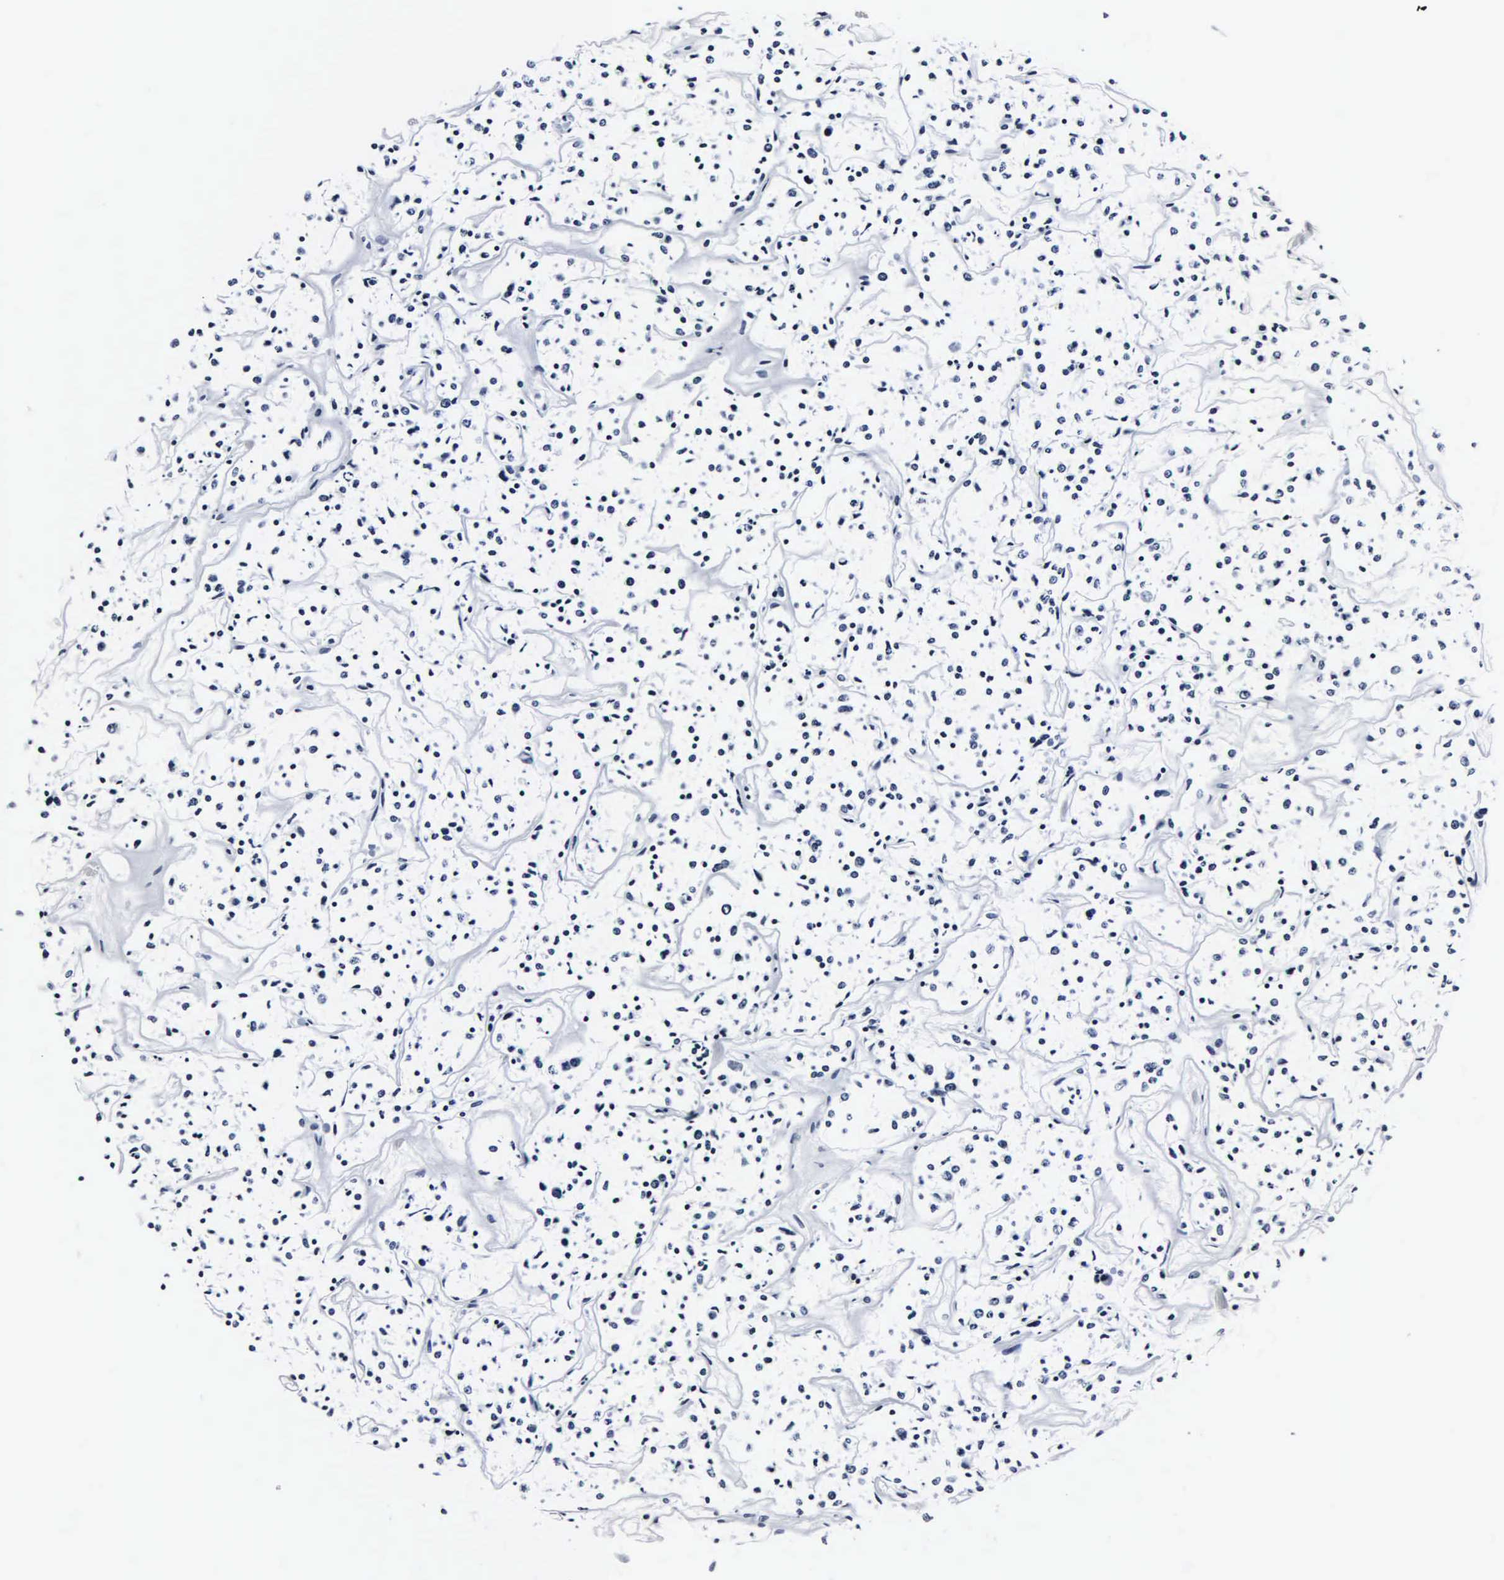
{"staining": {"intensity": "negative", "quantity": "none", "location": "none"}, "tissue": "lymphoma", "cell_type": "Tumor cells", "image_type": "cancer", "snomed": [{"axis": "morphology", "description": "Malignant lymphoma, non-Hodgkin's type, Low grade"}, {"axis": "topography", "description": "Small intestine"}], "caption": "High power microscopy histopathology image of an immunohistochemistry image of low-grade malignant lymphoma, non-Hodgkin's type, revealing no significant expression in tumor cells. (Immunohistochemistry (ihc), brightfield microscopy, high magnification).", "gene": "DGCR2", "patient": {"sex": "female", "age": 59}}